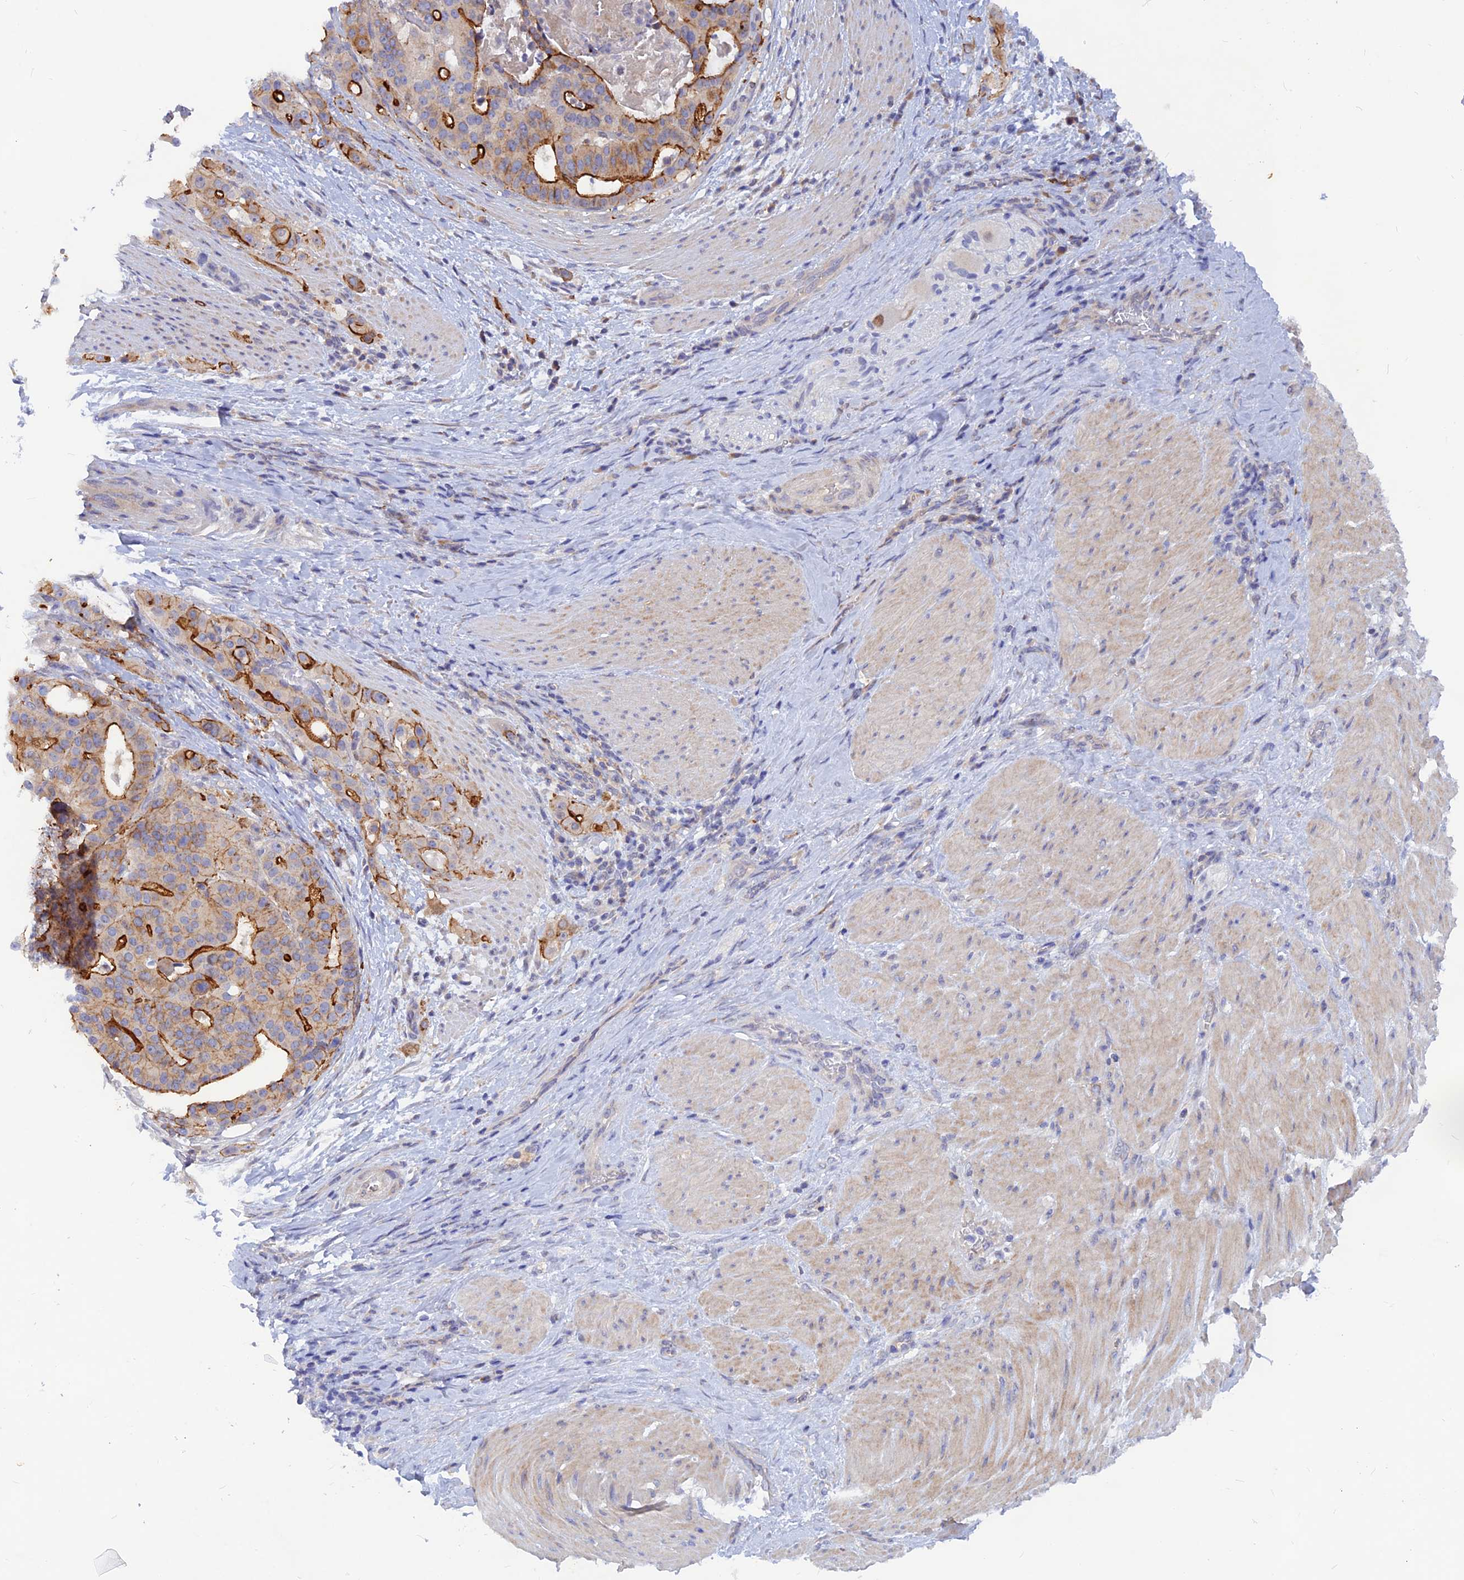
{"staining": {"intensity": "strong", "quantity": "25%-75%", "location": "cytoplasmic/membranous"}, "tissue": "stomach cancer", "cell_type": "Tumor cells", "image_type": "cancer", "snomed": [{"axis": "morphology", "description": "Adenocarcinoma, NOS"}, {"axis": "topography", "description": "Stomach"}], "caption": "Stomach adenocarcinoma stained with a protein marker demonstrates strong staining in tumor cells.", "gene": "DNAJC16", "patient": {"sex": "male", "age": 48}}